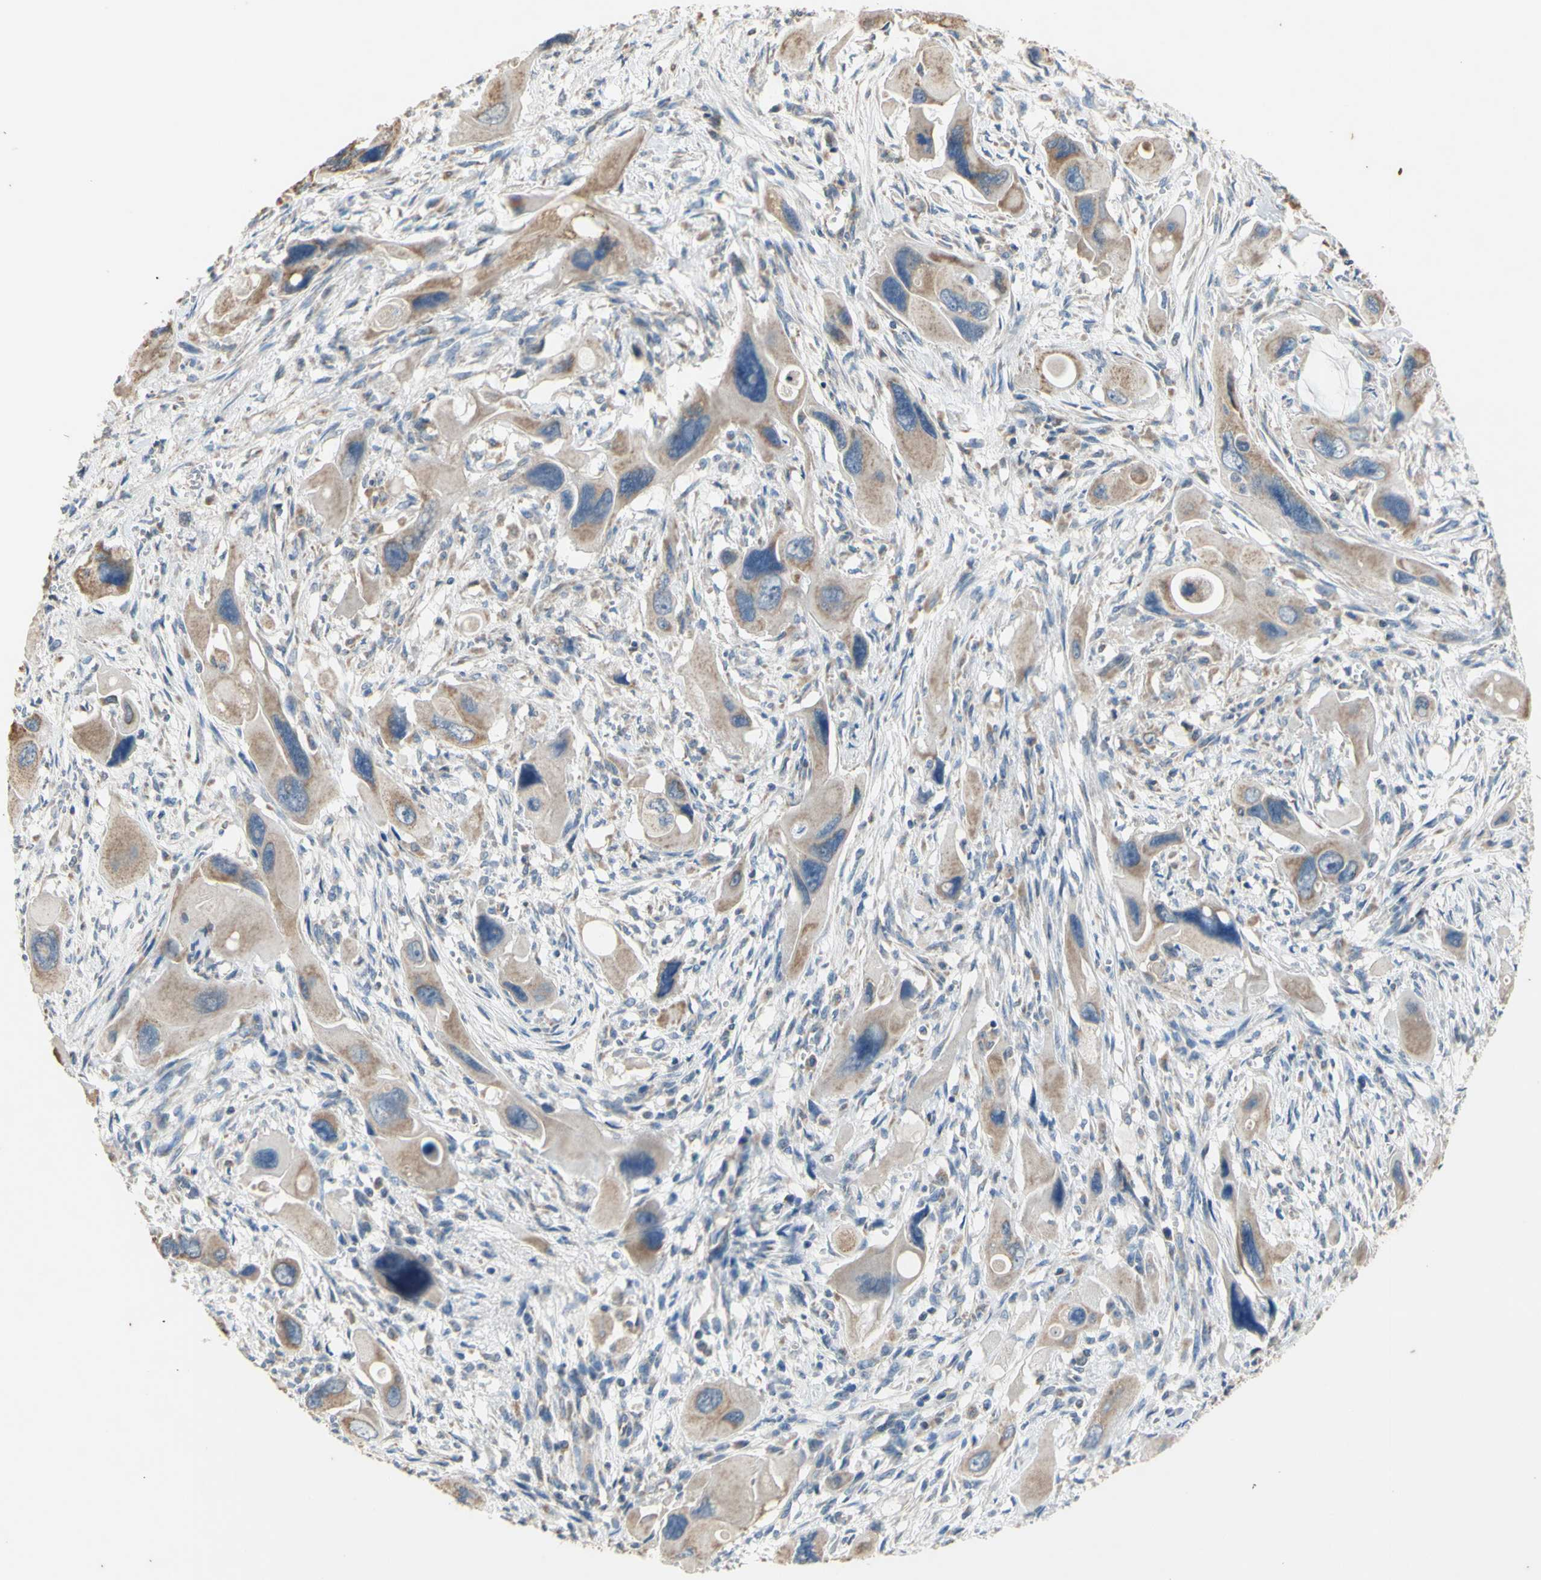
{"staining": {"intensity": "weak", "quantity": ">75%", "location": "cytoplasmic/membranous"}, "tissue": "pancreatic cancer", "cell_type": "Tumor cells", "image_type": "cancer", "snomed": [{"axis": "morphology", "description": "Adenocarcinoma, NOS"}, {"axis": "topography", "description": "Pancreas"}], "caption": "Weak cytoplasmic/membranous positivity is seen in about >75% of tumor cells in adenocarcinoma (pancreatic).", "gene": "PTGIS", "patient": {"sex": "male", "age": 73}}